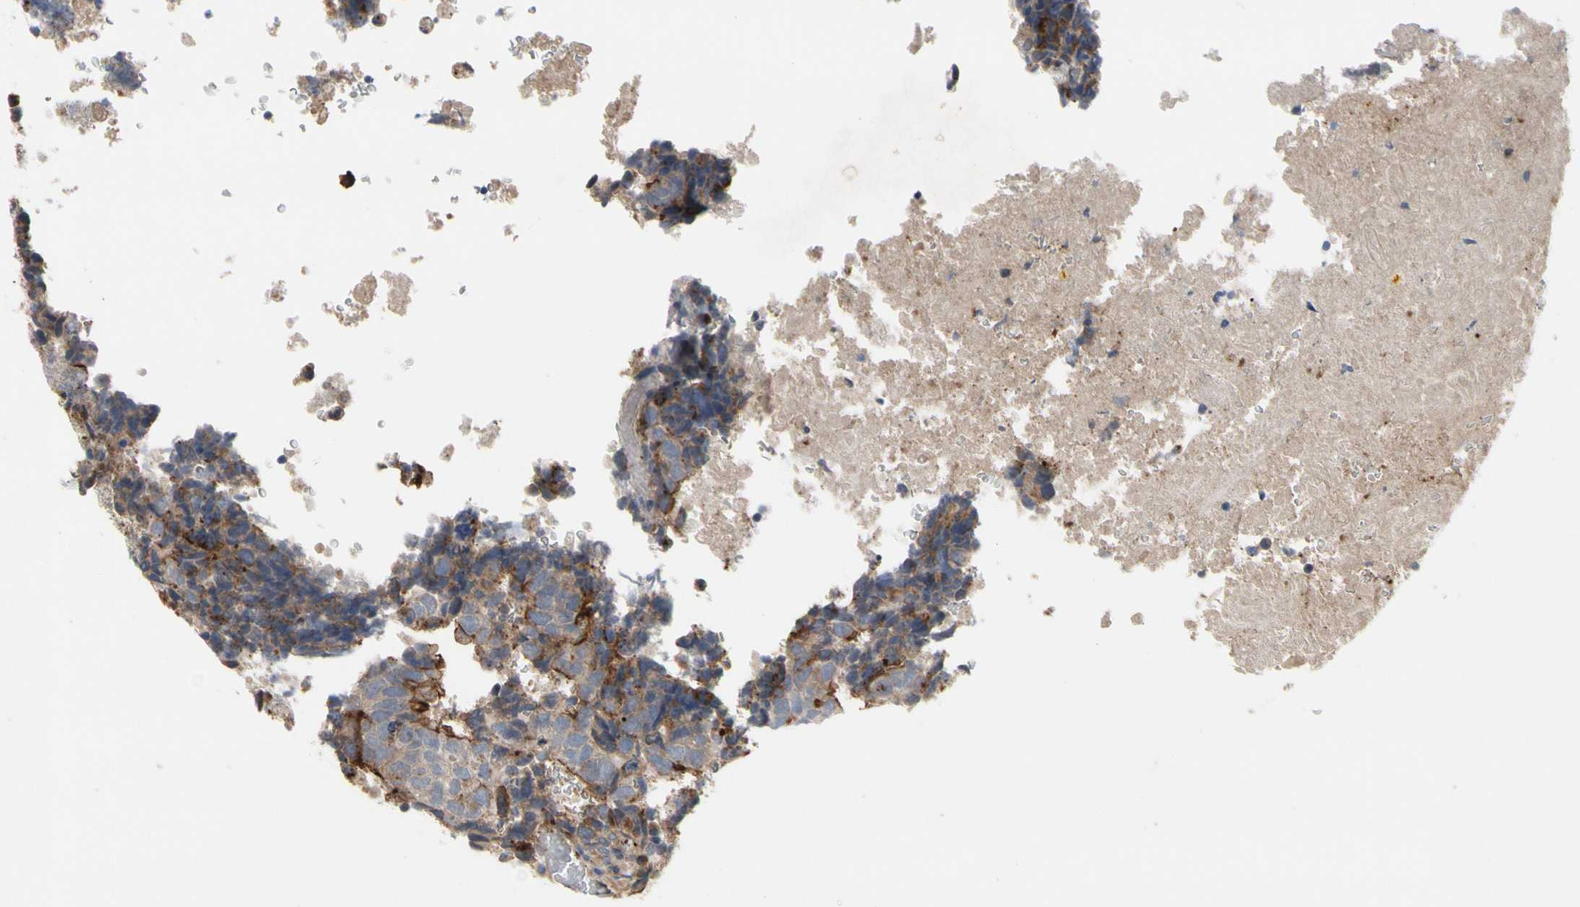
{"staining": {"intensity": "weak", "quantity": ">75%", "location": "cytoplasmic/membranous"}, "tissue": "testis cancer", "cell_type": "Tumor cells", "image_type": "cancer", "snomed": [{"axis": "morphology", "description": "Necrosis, NOS"}, {"axis": "morphology", "description": "Carcinoma, Embryonal, NOS"}, {"axis": "topography", "description": "Testis"}], "caption": "Weak cytoplasmic/membranous expression for a protein is identified in about >75% of tumor cells of testis cancer (embryonal carcinoma) using immunohistochemistry.", "gene": "OAZ1", "patient": {"sex": "male", "age": 19}}